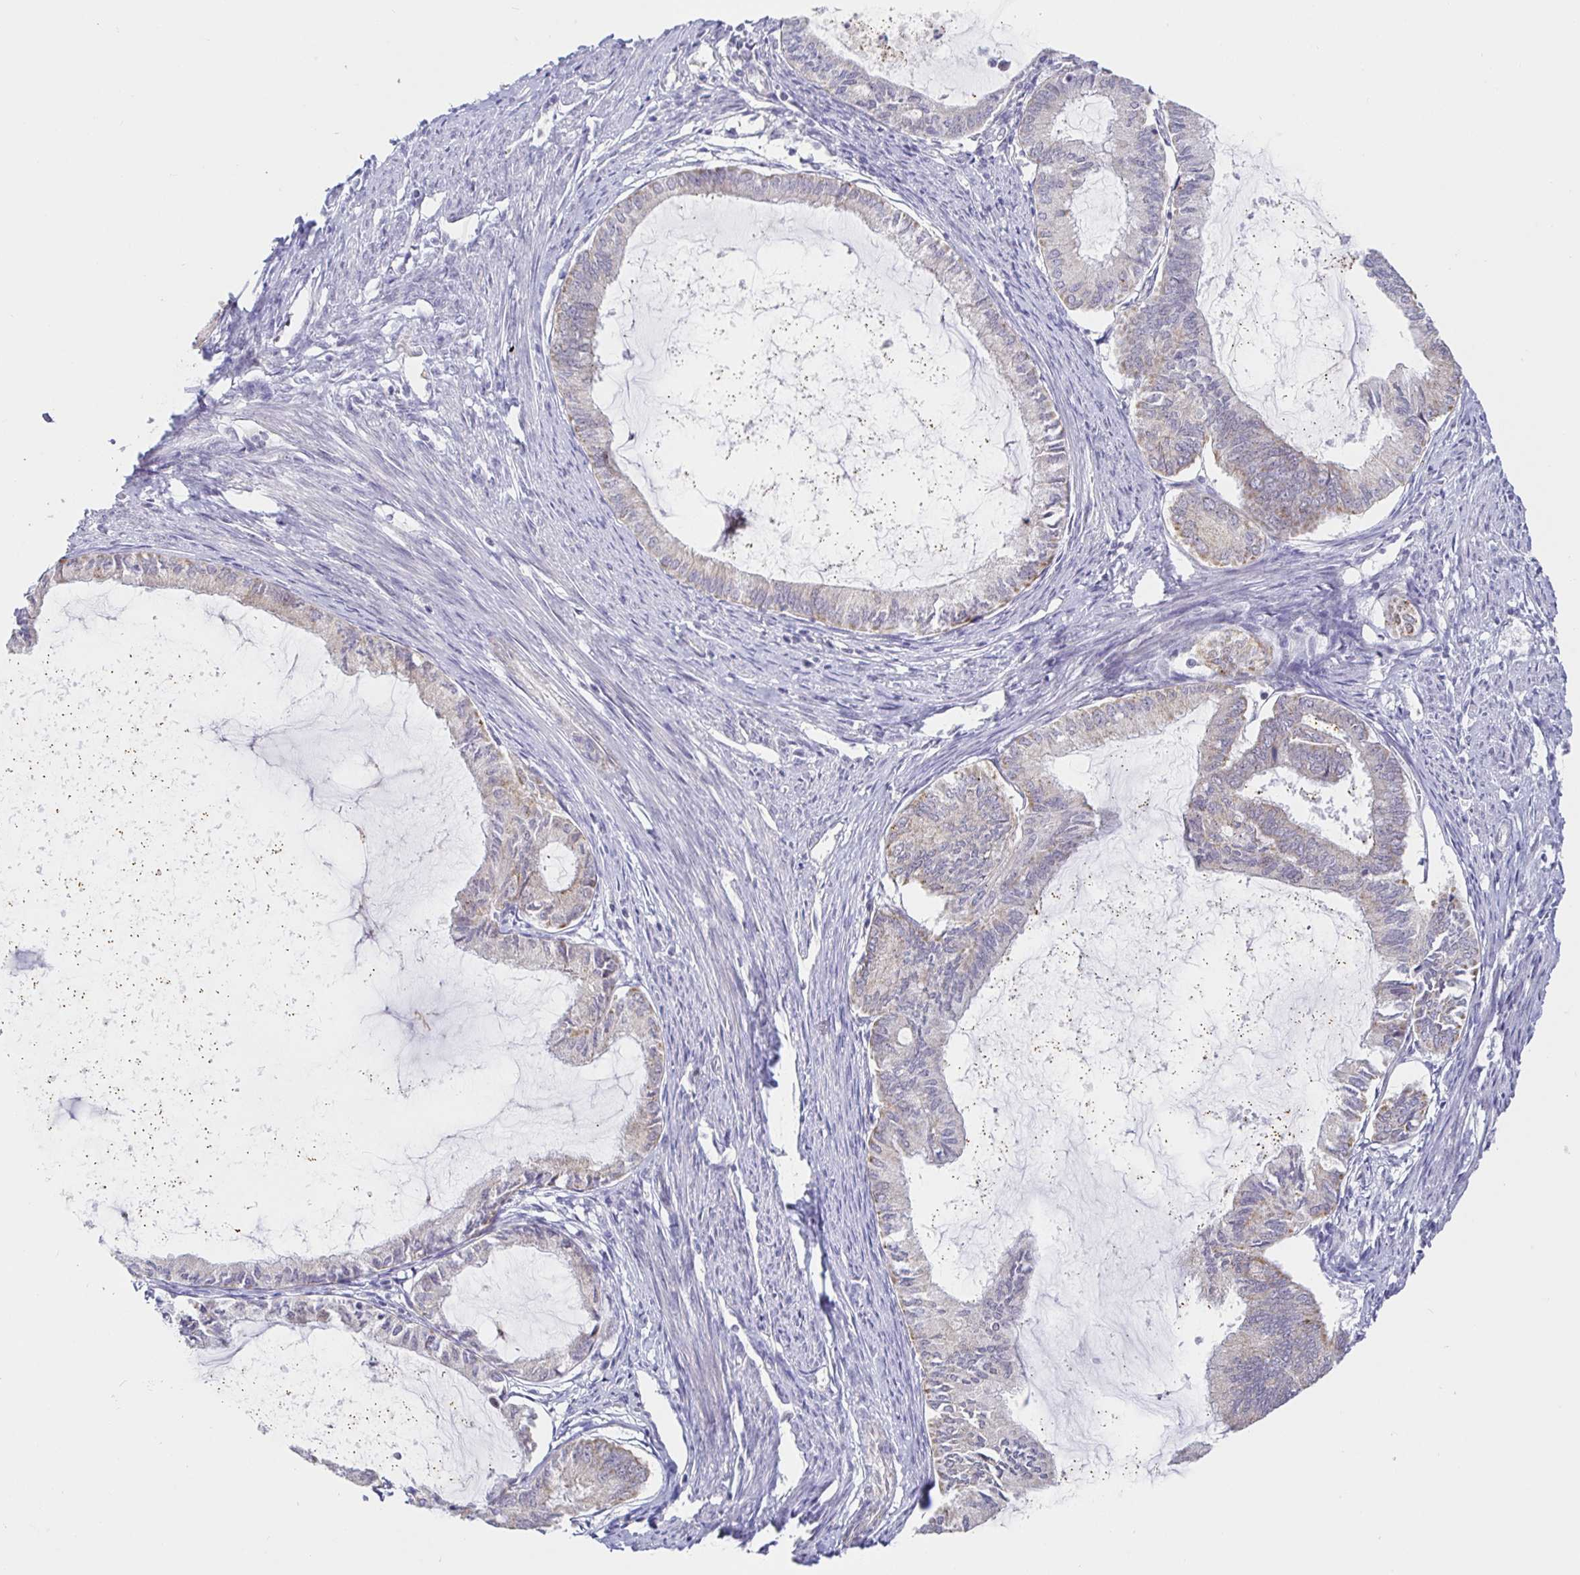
{"staining": {"intensity": "negative", "quantity": "none", "location": "none"}, "tissue": "endometrial cancer", "cell_type": "Tumor cells", "image_type": "cancer", "snomed": [{"axis": "morphology", "description": "Adenocarcinoma, NOS"}, {"axis": "topography", "description": "Endometrium"}], "caption": "High power microscopy micrograph of an immunohistochemistry micrograph of endometrial cancer (adenocarcinoma), revealing no significant positivity in tumor cells.", "gene": "CIT", "patient": {"sex": "female", "age": 86}}